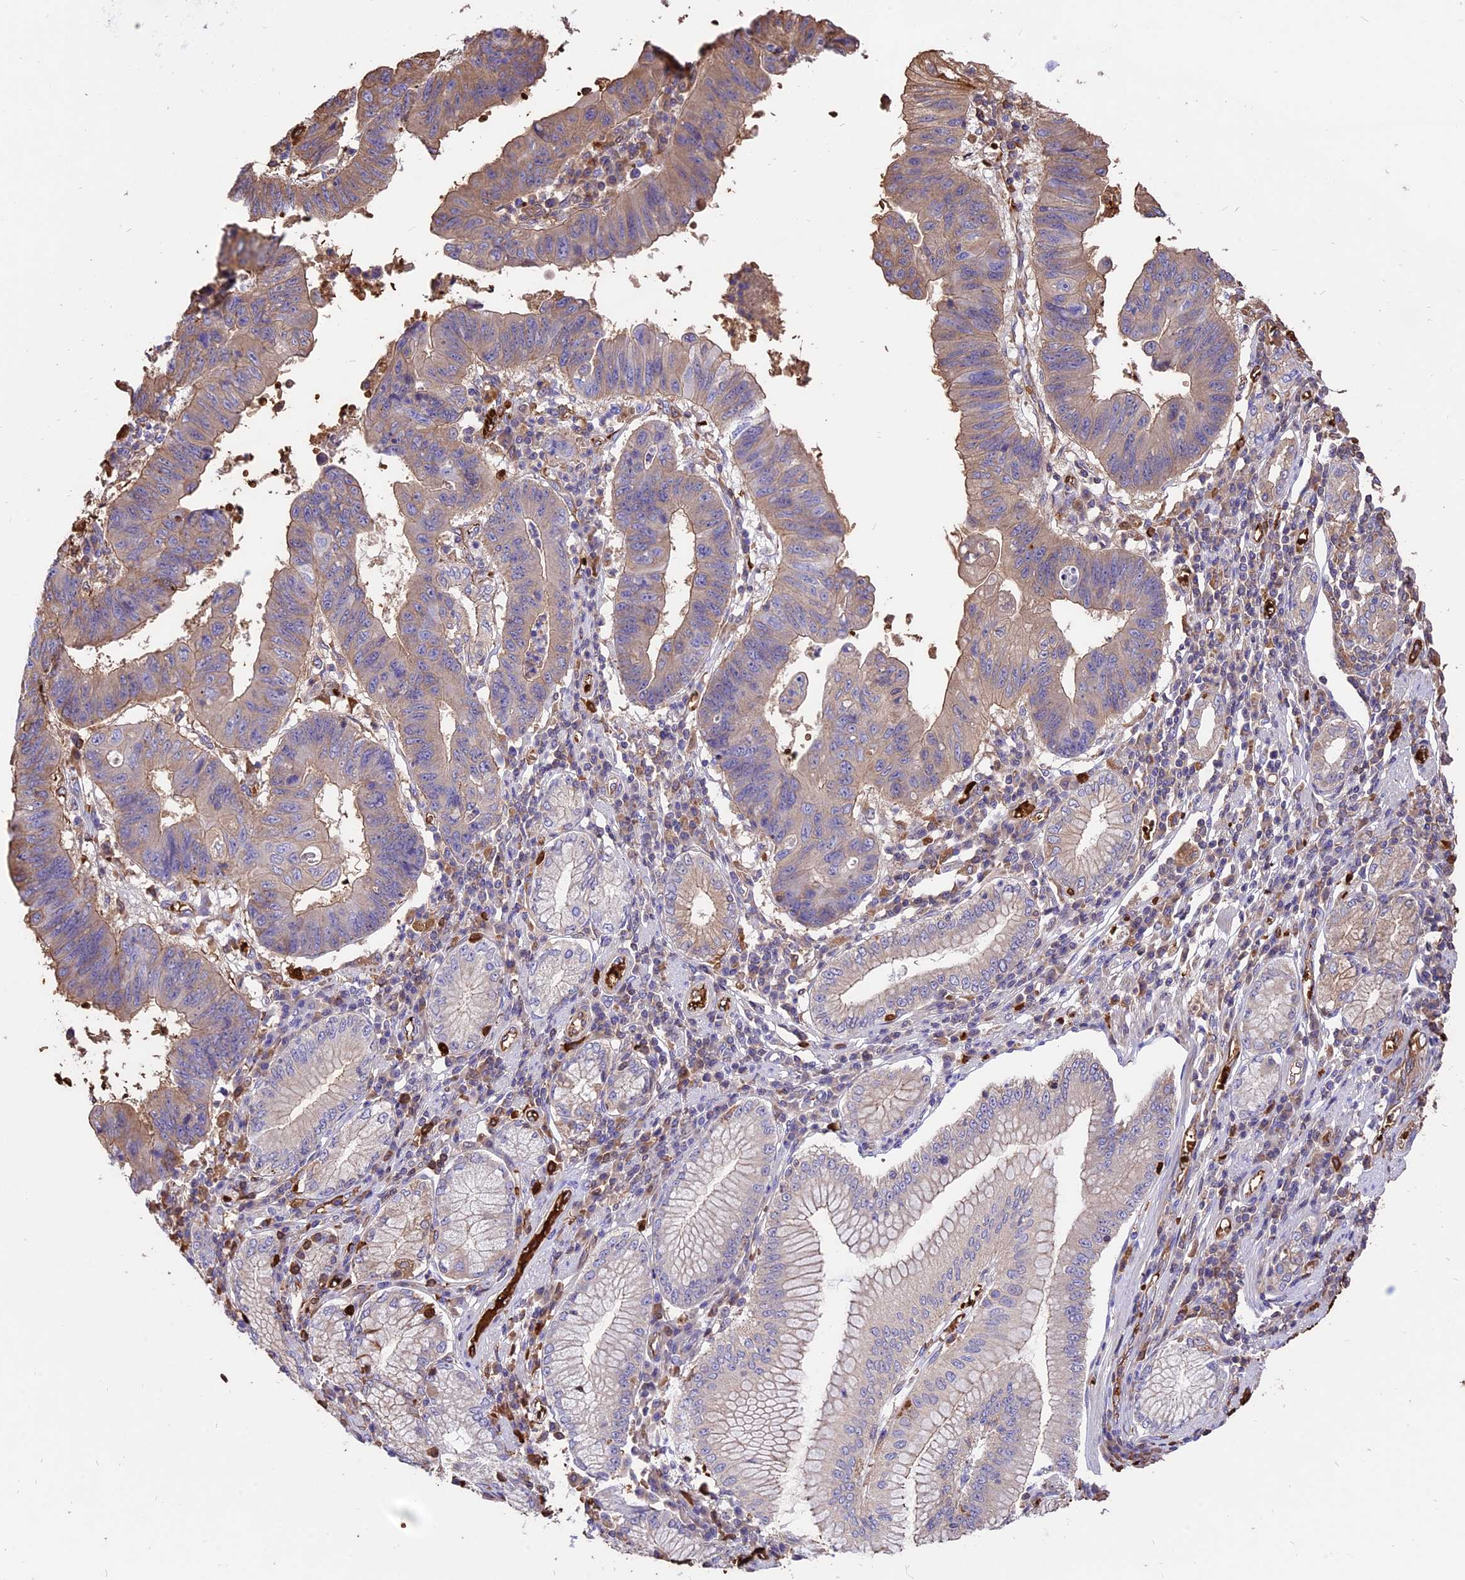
{"staining": {"intensity": "moderate", "quantity": "25%-75%", "location": "cytoplasmic/membranous"}, "tissue": "stomach cancer", "cell_type": "Tumor cells", "image_type": "cancer", "snomed": [{"axis": "morphology", "description": "Adenocarcinoma, NOS"}, {"axis": "topography", "description": "Stomach"}], "caption": "Tumor cells exhibit moderate cytoplasmic/membranous staining in approximately 25%-75% of cells in stomach cancer.", "gene": "TTC4", "patient": {"sex": "male", "age": 59}}